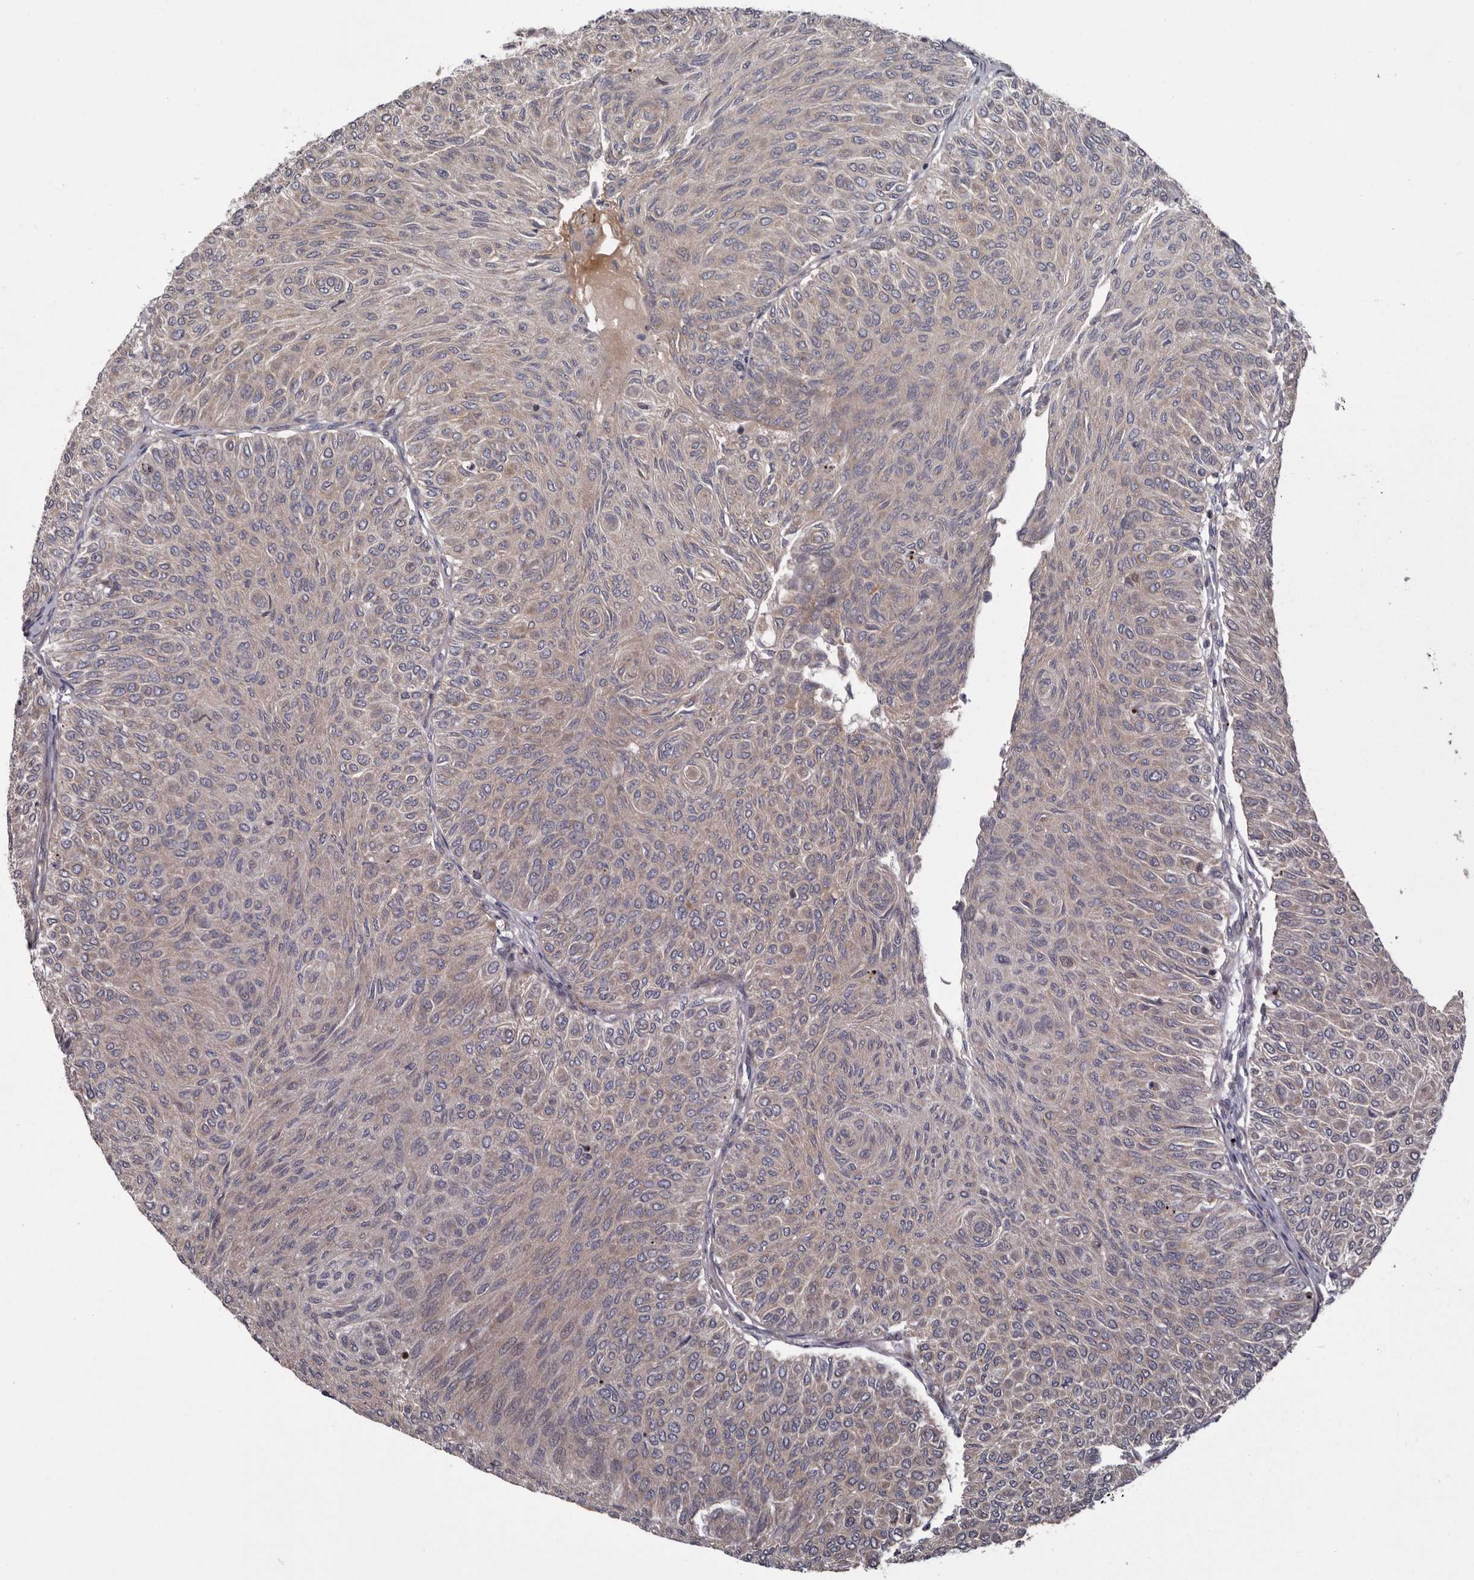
{"staining": {"intensity": "weak", "quantity": "<25%", "location": "cytoplasmic/membranous"}, "tissue": "urothelial cancer", "cell_type": "Tumor cells", "image_type": "cancer", "snomed": [{"axis": "morphology", "description": "Urothelial carcinoma, Low grade"}, {"axis": "topography", "description": "Urinary bladder"}], "caption": "Photomicrograph shows no protein expression in tumor cells of urothelial carcinoma (low-grade) tissue.", "gene": "FGFR4", "patient": {"sex": "male", "age": 78}}